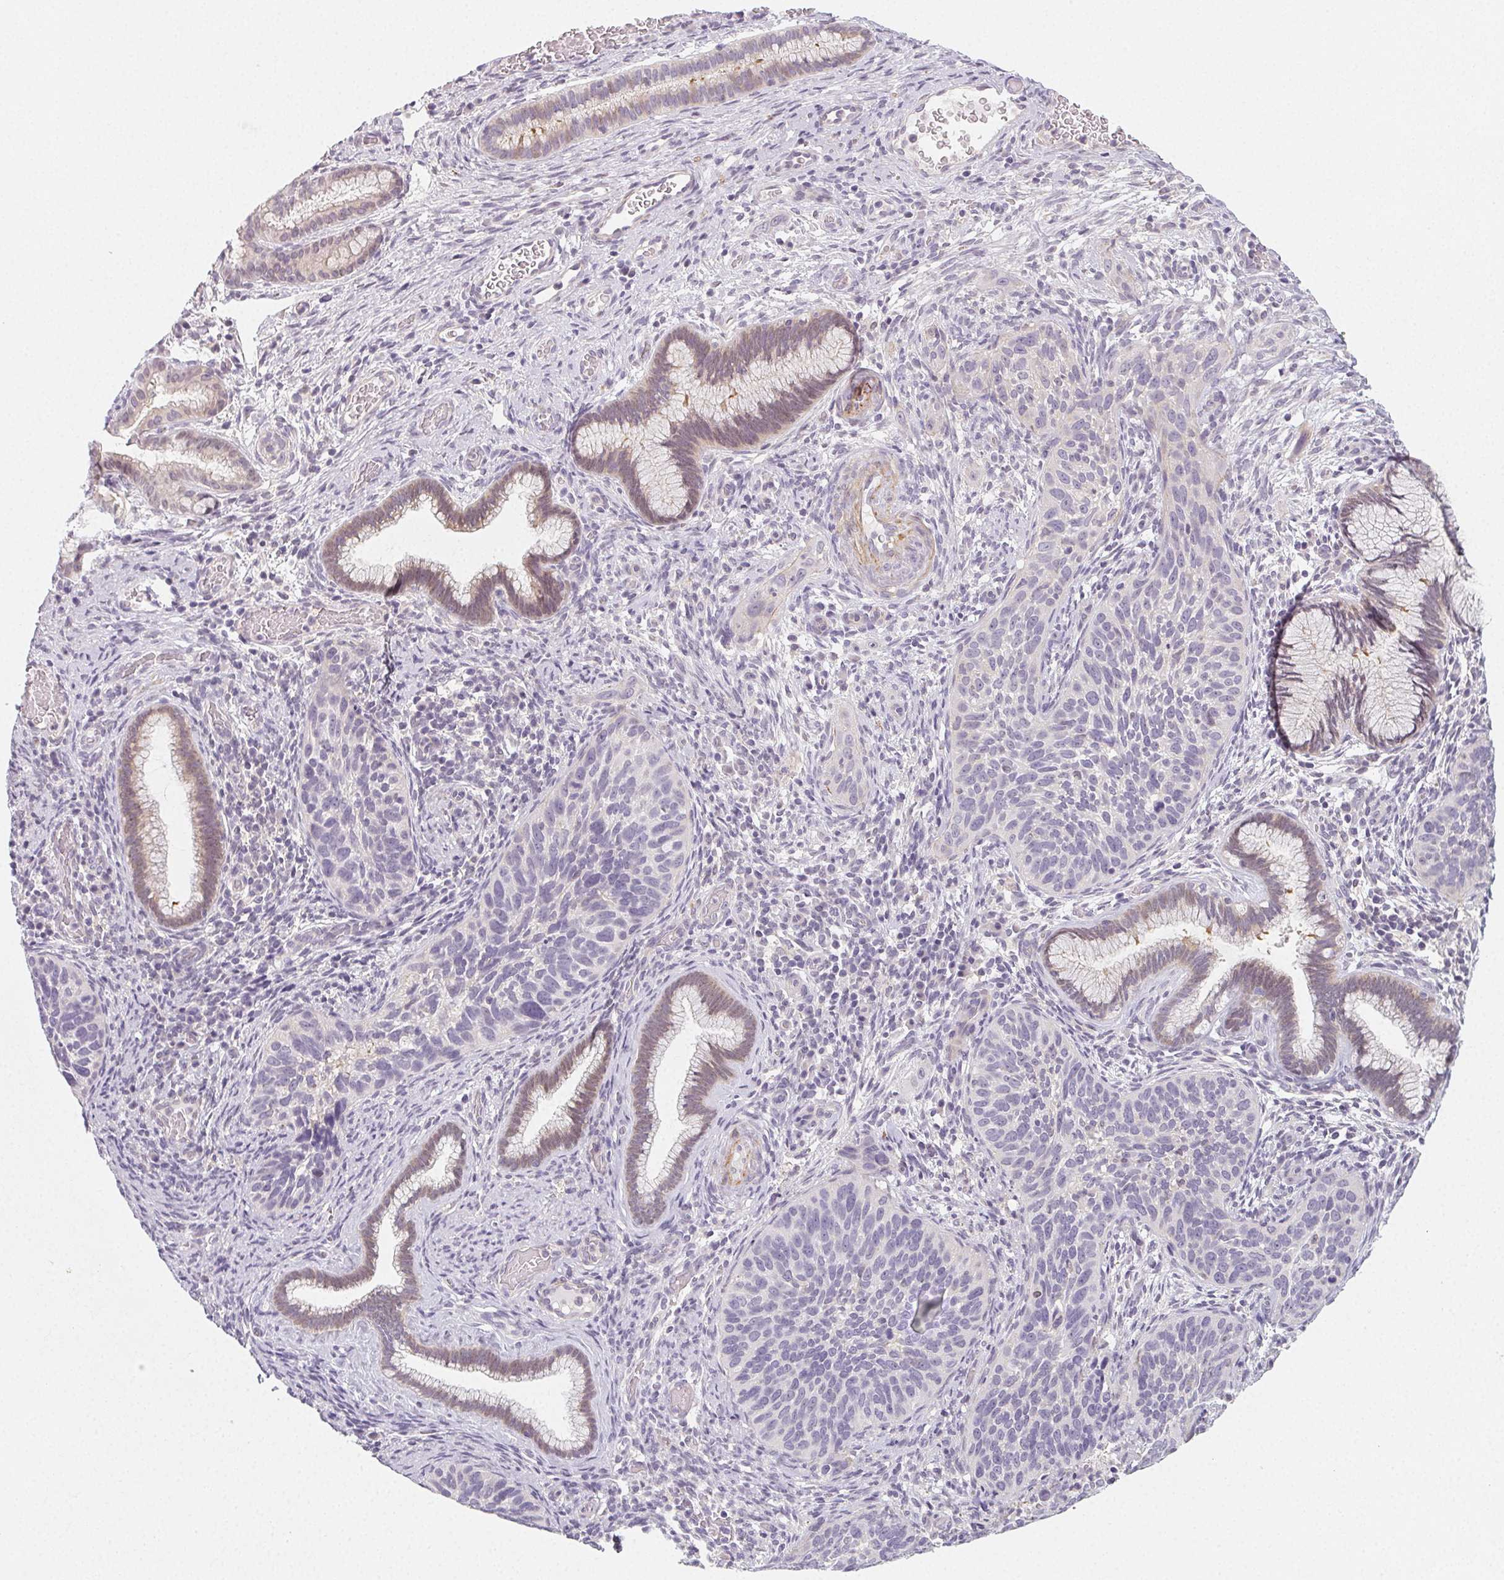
{"staining": {"intensity": "negative", "quantity": "none", "location": "none"}, "tissue": "cervical cancer", "cell_type": "Tumor cells", "image_type": "cancer", "snomed": [{"axis": "morphology", "description": "Squamous cell carcinoma, NOS"}, {"axis": "topography", "description": "Cervix"}], "caption": "Immunohistochemistry photomicrograph of neoplastic tissue: human cervical cancer (squamous cell carcinoma) stained with DAB shows no significant protein staining in tumor cells.", "gene": "LRRC23", "patient": {"sex": "female", "age": 51}}